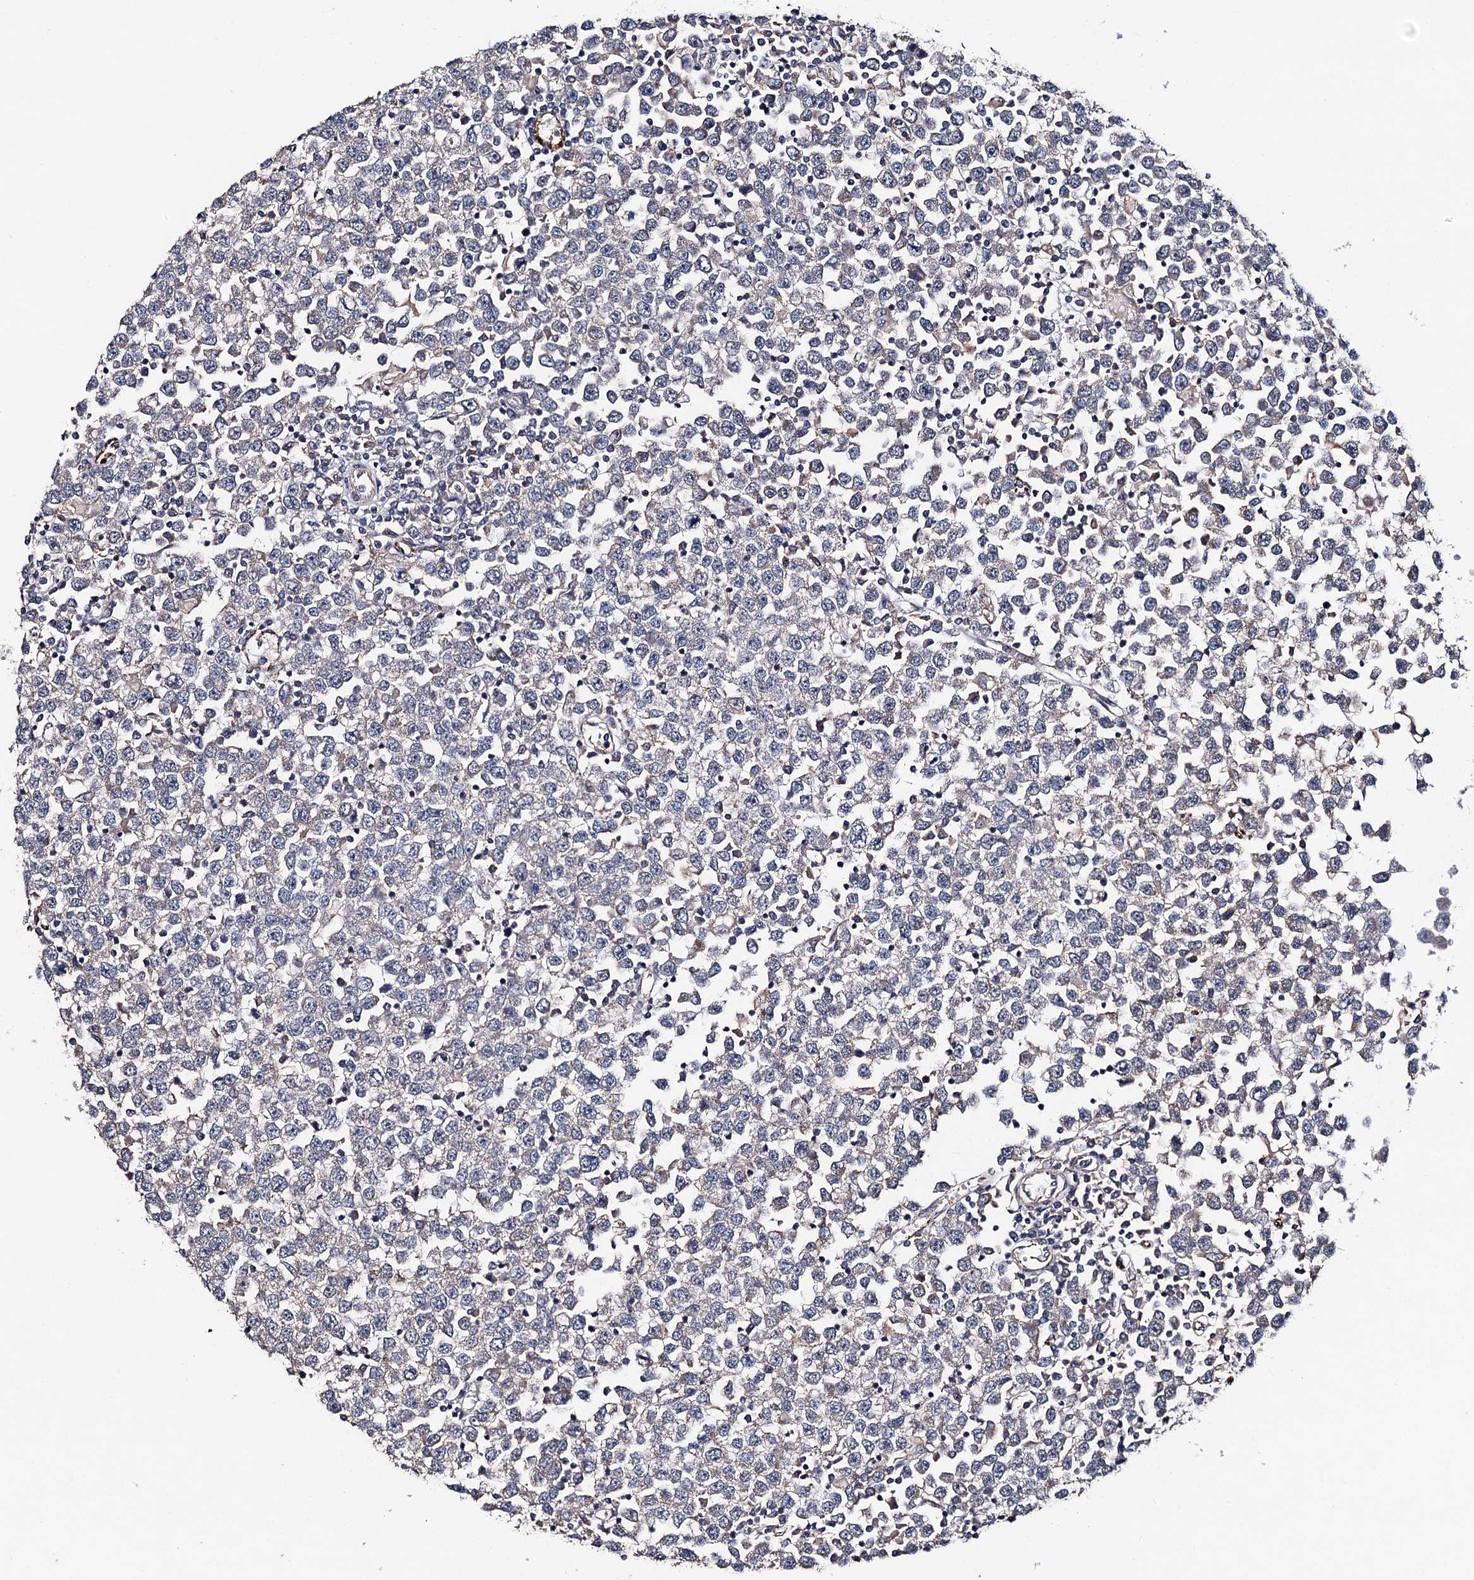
{"staining": {"intensity": "negative", "quantity": "none", "location": "none"}, "tissue": "testis cancer", "cell_type": "Tumor cells", "image_type": "cancer", "snomed": [{"axis": "morphology", "description": "Seminoma, NOS"}, {"axis": "topography", "description": "Testis"}], "caption": "This is an IHC photomicrograph of human testis cancer (seminoma). There is no staining in tumor cells.", "gene": "PPTC7", "patient": {"sex": "male", "age": 65}}